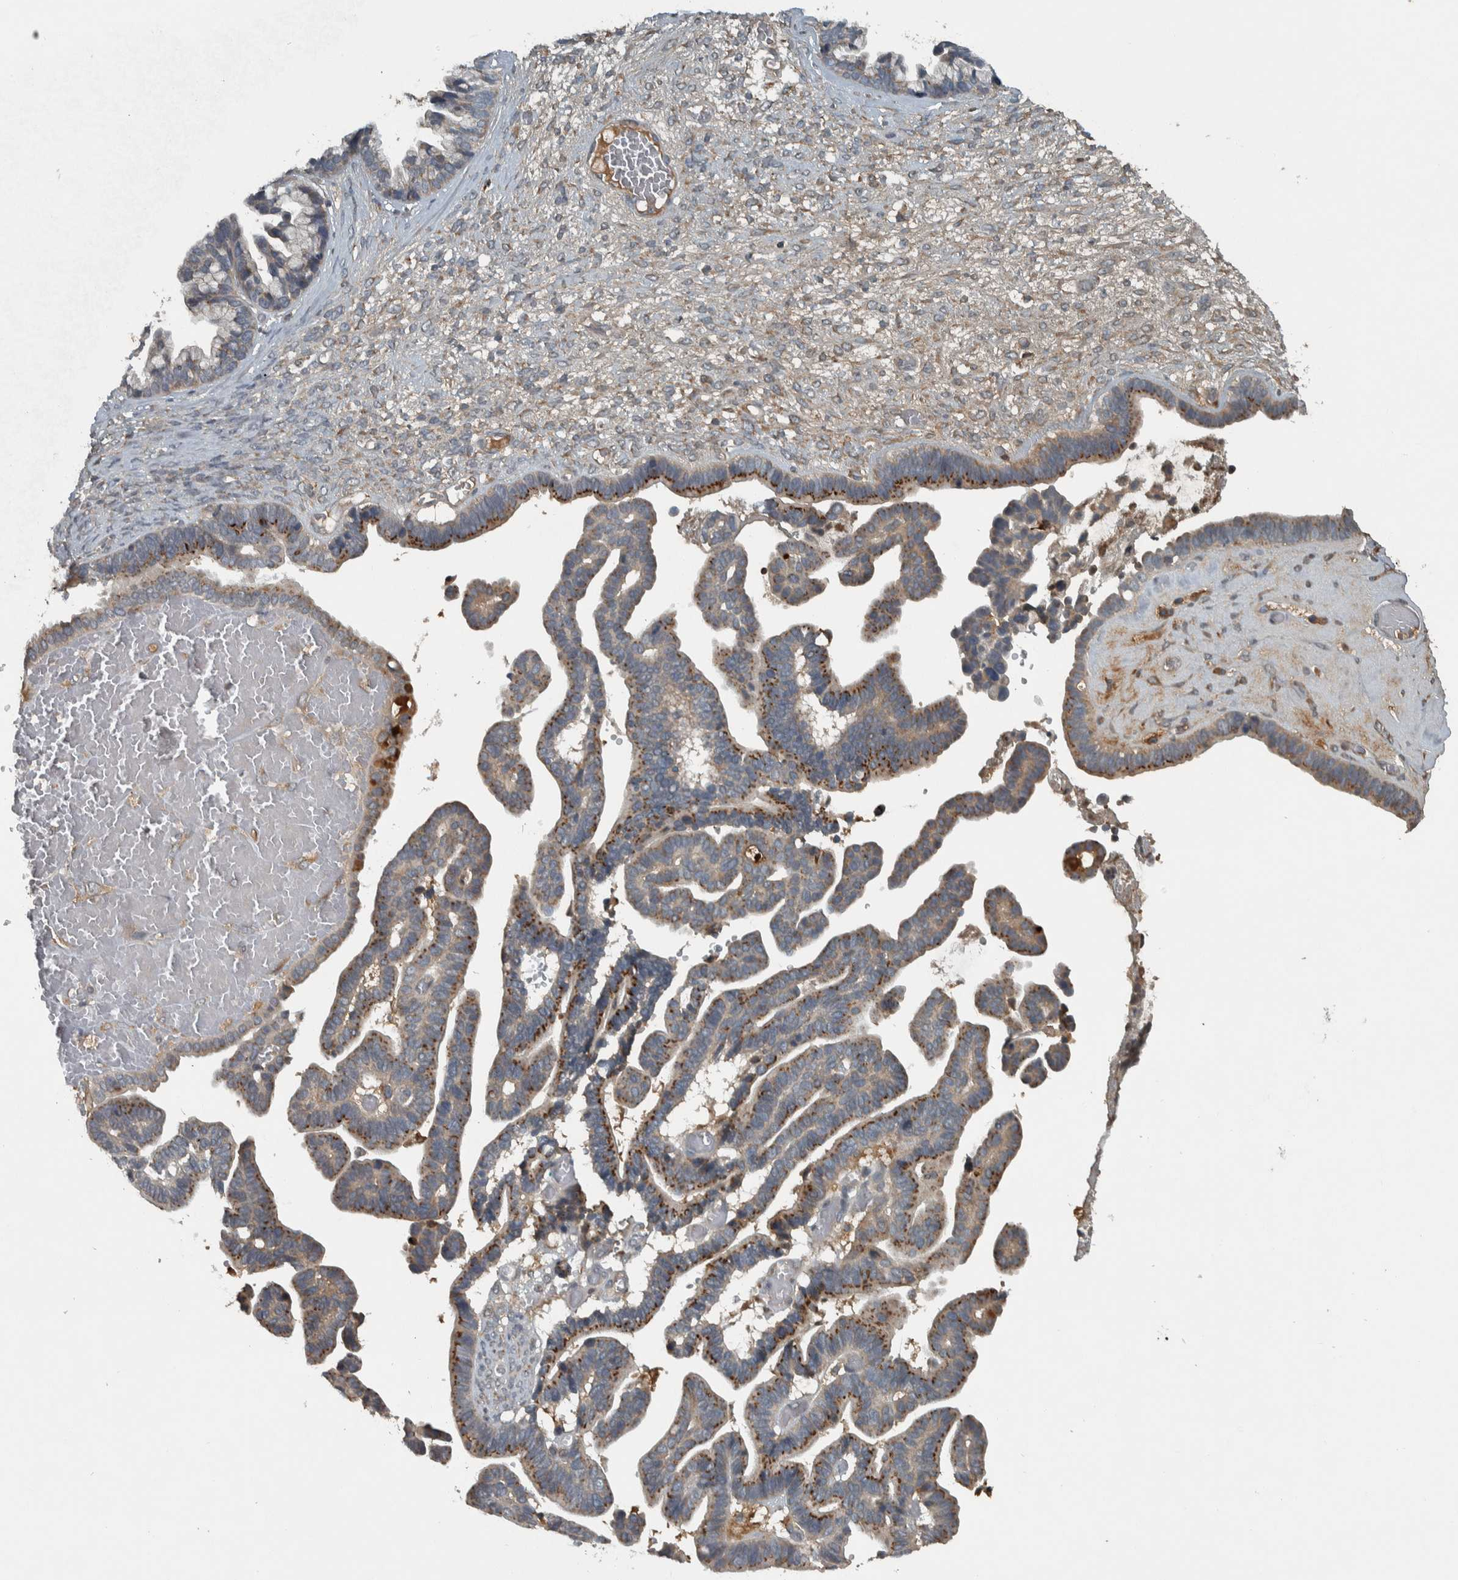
{"staining": {"intensity": "strong", "quantity": "25%-75%", "location": "cytoplasmic/membranous"}, "tissue": "ovarian cancer", "cell_type": "Tumor cells", "image_type": "cancer", "snomed": [{"axis": "morphology", "description": "Cystadenocarcinoma, serous, NOS"}, {"axis": "topography", "description": "Ovary"}], "caption": "Immunohistochemistry photomicrograph of ovarian cancer stained for a protein (brown), which shows high levels of strong cytoplasmic/membranous positivity in about 25%-75% of tumor cells.", "gene": "CLCN2", "patient": {"sex": "female", "age": 56}}